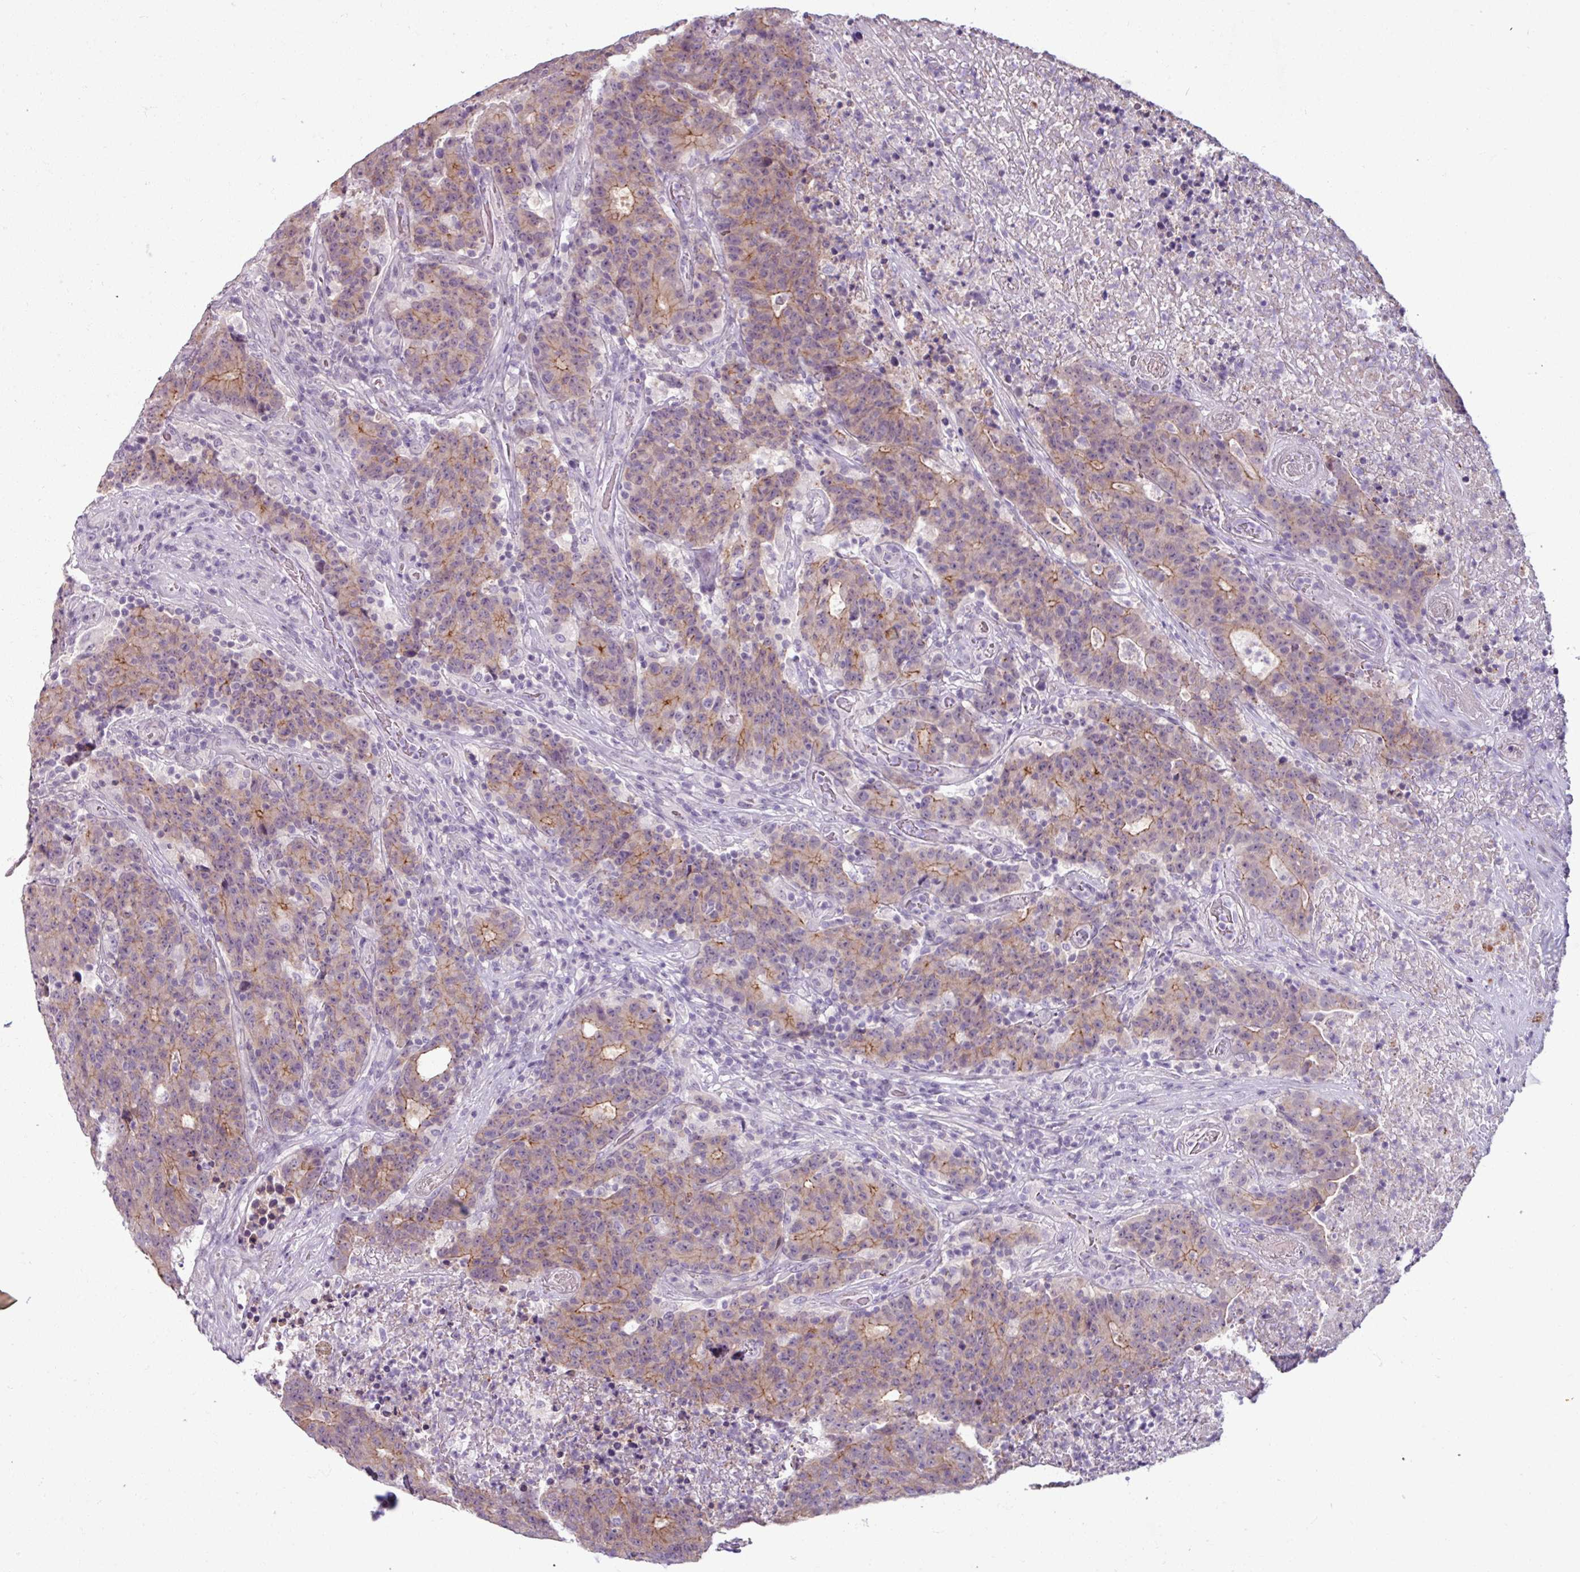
{"staining": {"intensity": "moderate", "quantity": "<25%", "location": "cytoplasmic/membranous"}, "tissue": "colorectal cancer", "cell_type": "Tumor cells", "image_type": "cancer", "snomed": [{"axis": "morphology", "description": "Adenocarcinoma, NOS"}, {"axis": "topography", "description": "Colon"}], "caption": "A micrograph of human colorectal cancer (adenocarcinoma) stained for a protein displays moderate cytoplasmic/membranous brown staining in tumor cells.", "gene": "PNMA6A", "patient": {"sex": "female", "age": 75}}